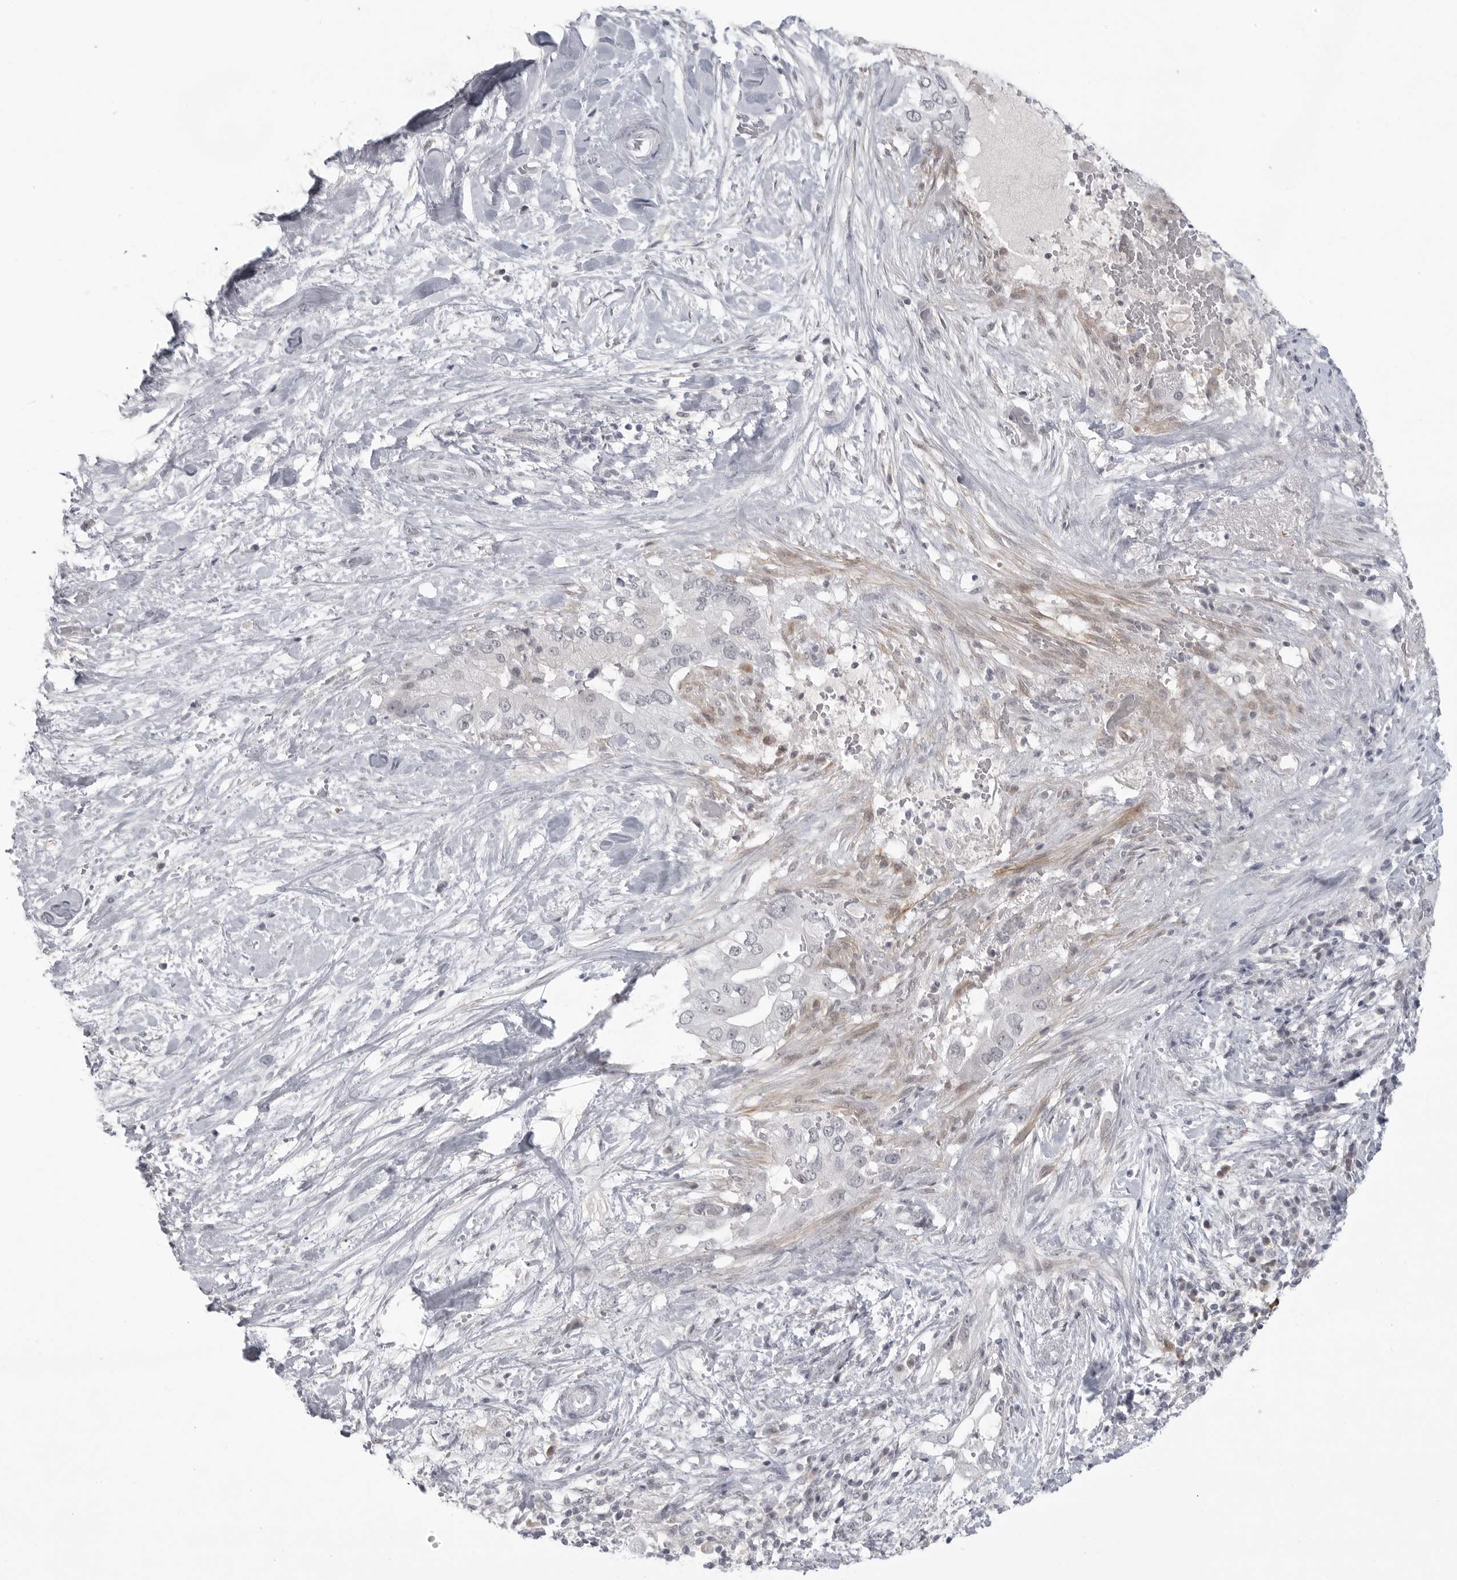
{"staining": {"intensity": "negative", "quantity": "none", "location": "none"}, "tissue": "pancreatic cancer", "cell_type": "Tumor cells", "image_type": "cancer", "snomed": [{"axis": "morphology", "description": "Inflammation, NOS"}, {"axis": "morphology", "description": "Adenocarcinoma, NOS"}, {"axis": "topography", "description": "Pancreas"}], "caption": "Immunohistochemistry of human pancreatic adenocarcinoma demonstrates no expression in tumor cells. Nuclei are stained in blue.", "gene": "TCTN3", "patient": {"sex": "female", "age": 56}}